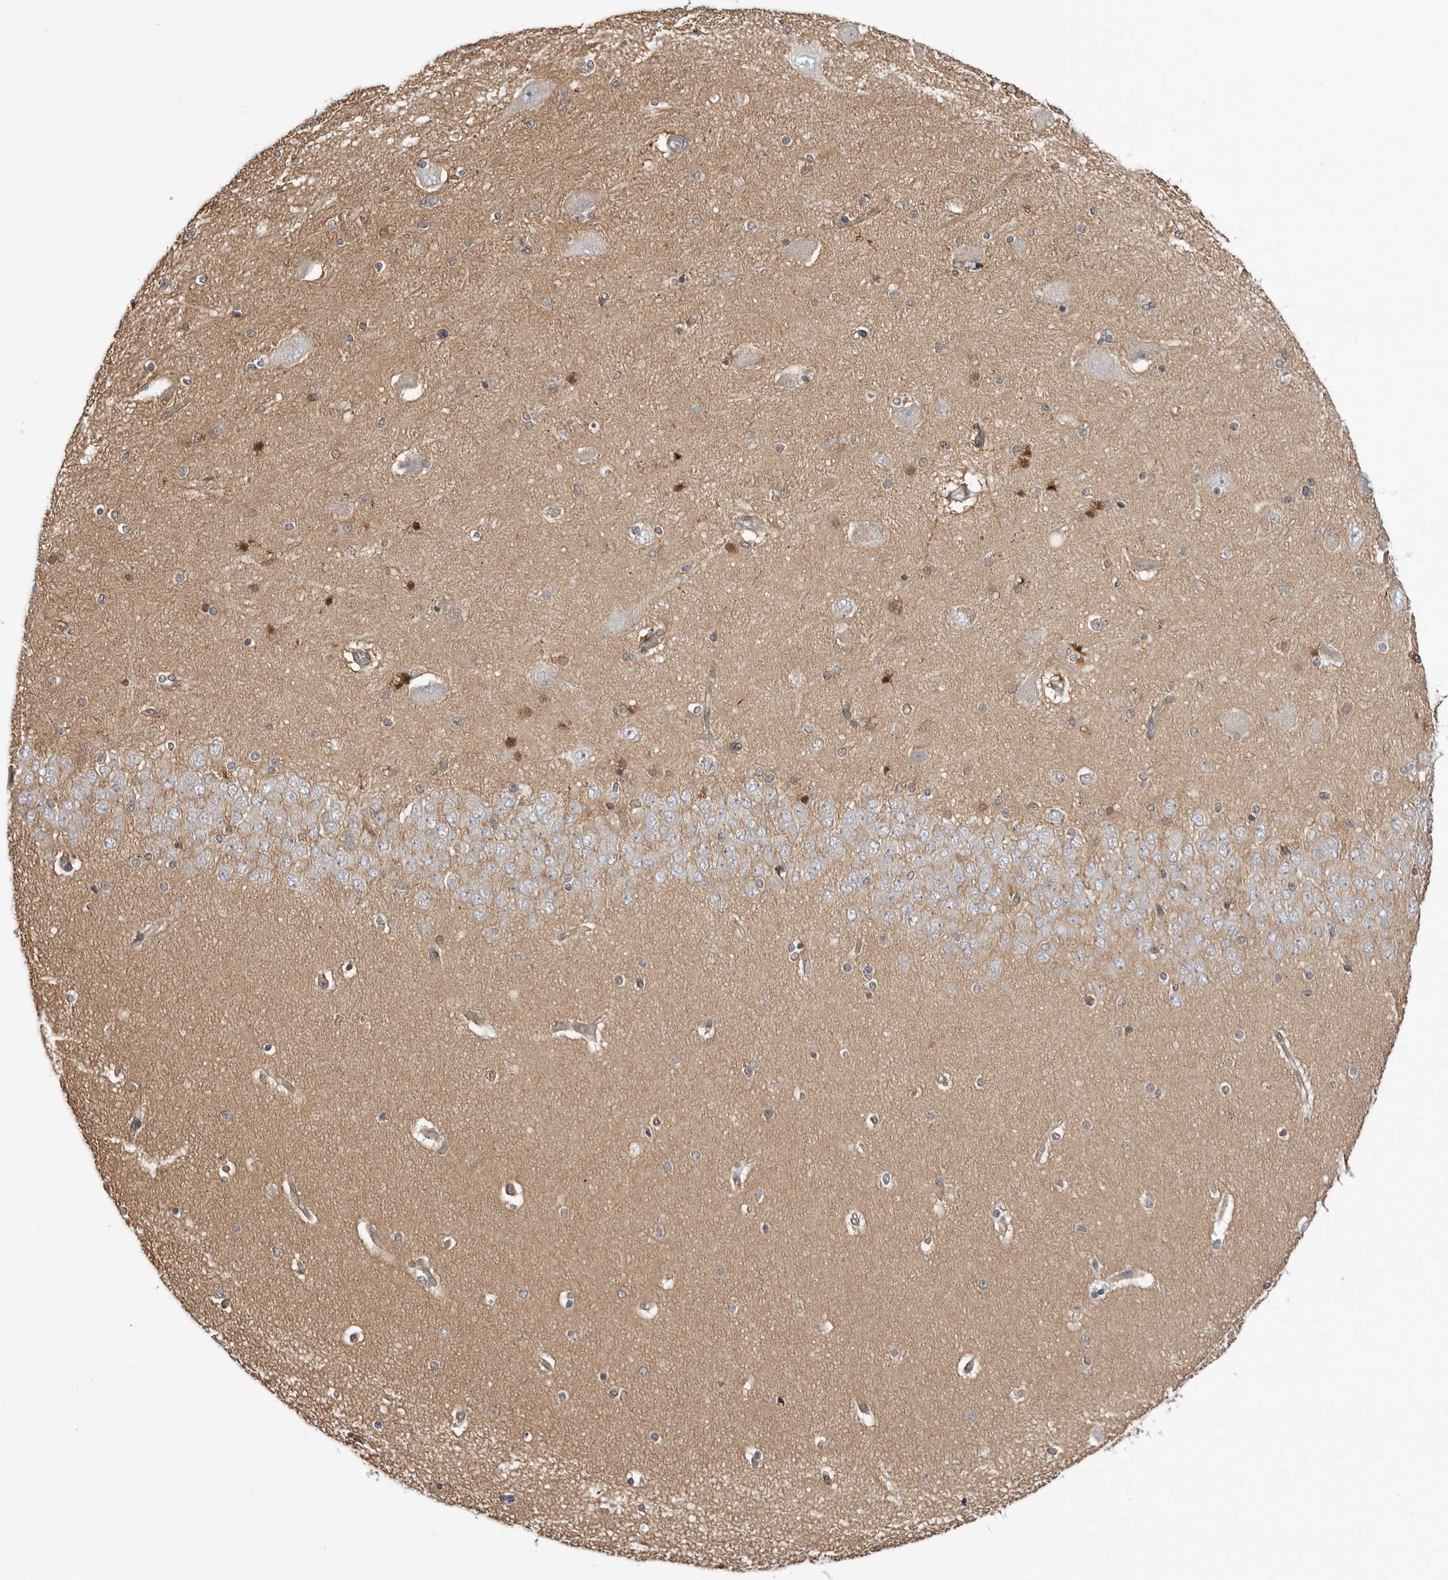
{"staining": {"intensity": "weak", "quantity": "25%-75%", "location": "cytoplasmic/membranous"}, "tissue": "hippocampus", "cell_type": "Glial cells", "image_type": "normal", "snomed": [{"axis": "morphology", "description": "Normal tissue, NOS"}, {"axis": "topography", "description": "Hippocampus"}], "caption": "A brown stain labels weak cytoplasmic/membranous expression of a protein in glial cells of unremarkable hippocampus. Using DAB (3,3'-diaminobenzidine) (brown) and hematoxylin (blue) stains, captured at high magnification using brightfield microscopy.", "gene": "ARL5A", "patient": {"sex": "female", "age": 54}}